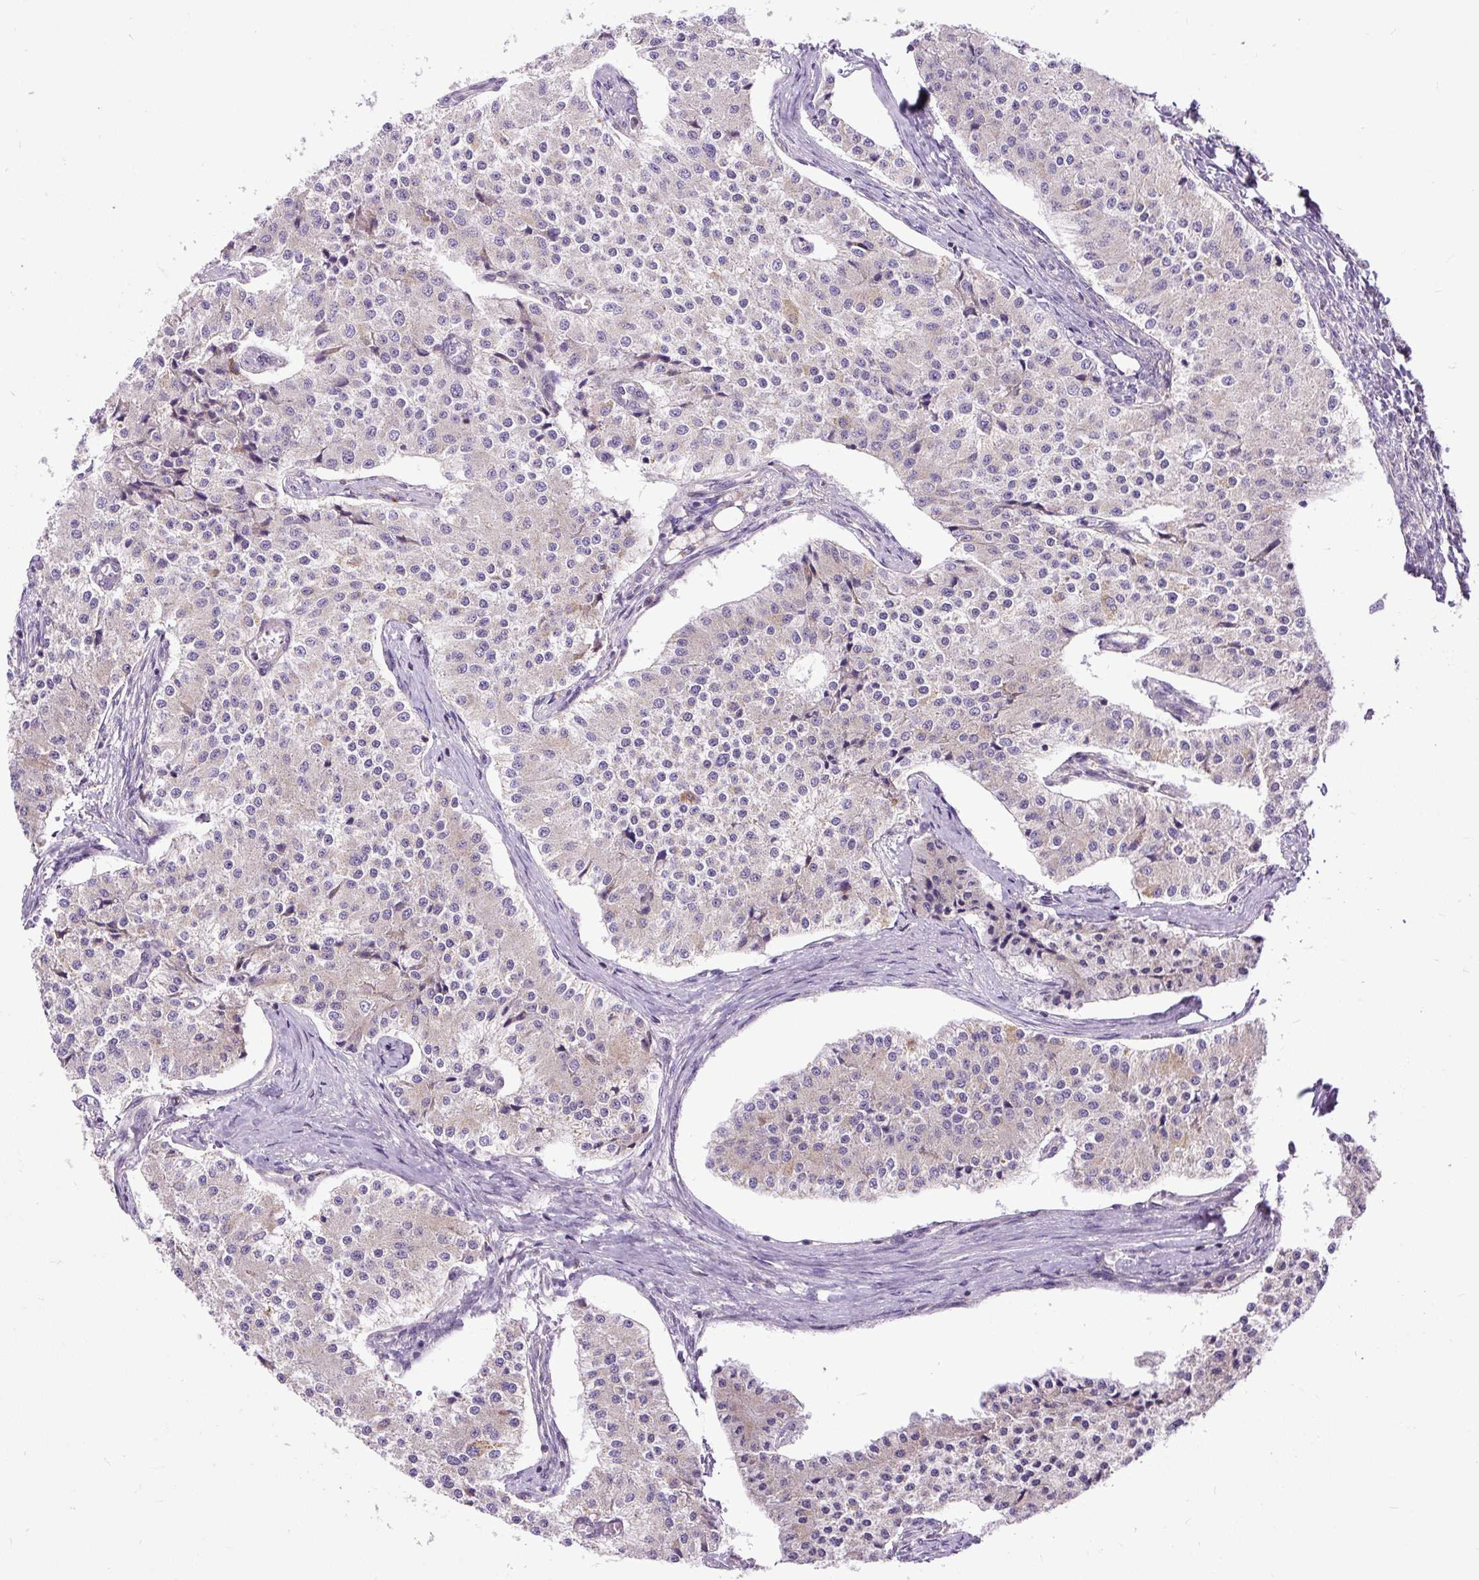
{"staining": {"intensity": "negative", "quantity": "none", "location": "none"}, "tissue": "carcinoid", "cell_type": "Tumor cells", "image_type": "cancer", "snomed": [{"axis": "morphology", "description": "Carcinoid, malignant, NOS"}, {"axis": "topography", "description": "Colon"}], "caption": "IHC histopathology image of human carcinoid stained for a protein (brown), which reveals no staining in tumor cells. (DAB (3,3'-diaminobenzidine) immunohistochemistry, high magnification).", "gene": "TM2D3", "patient": {"sex": "female", "age": 52}}